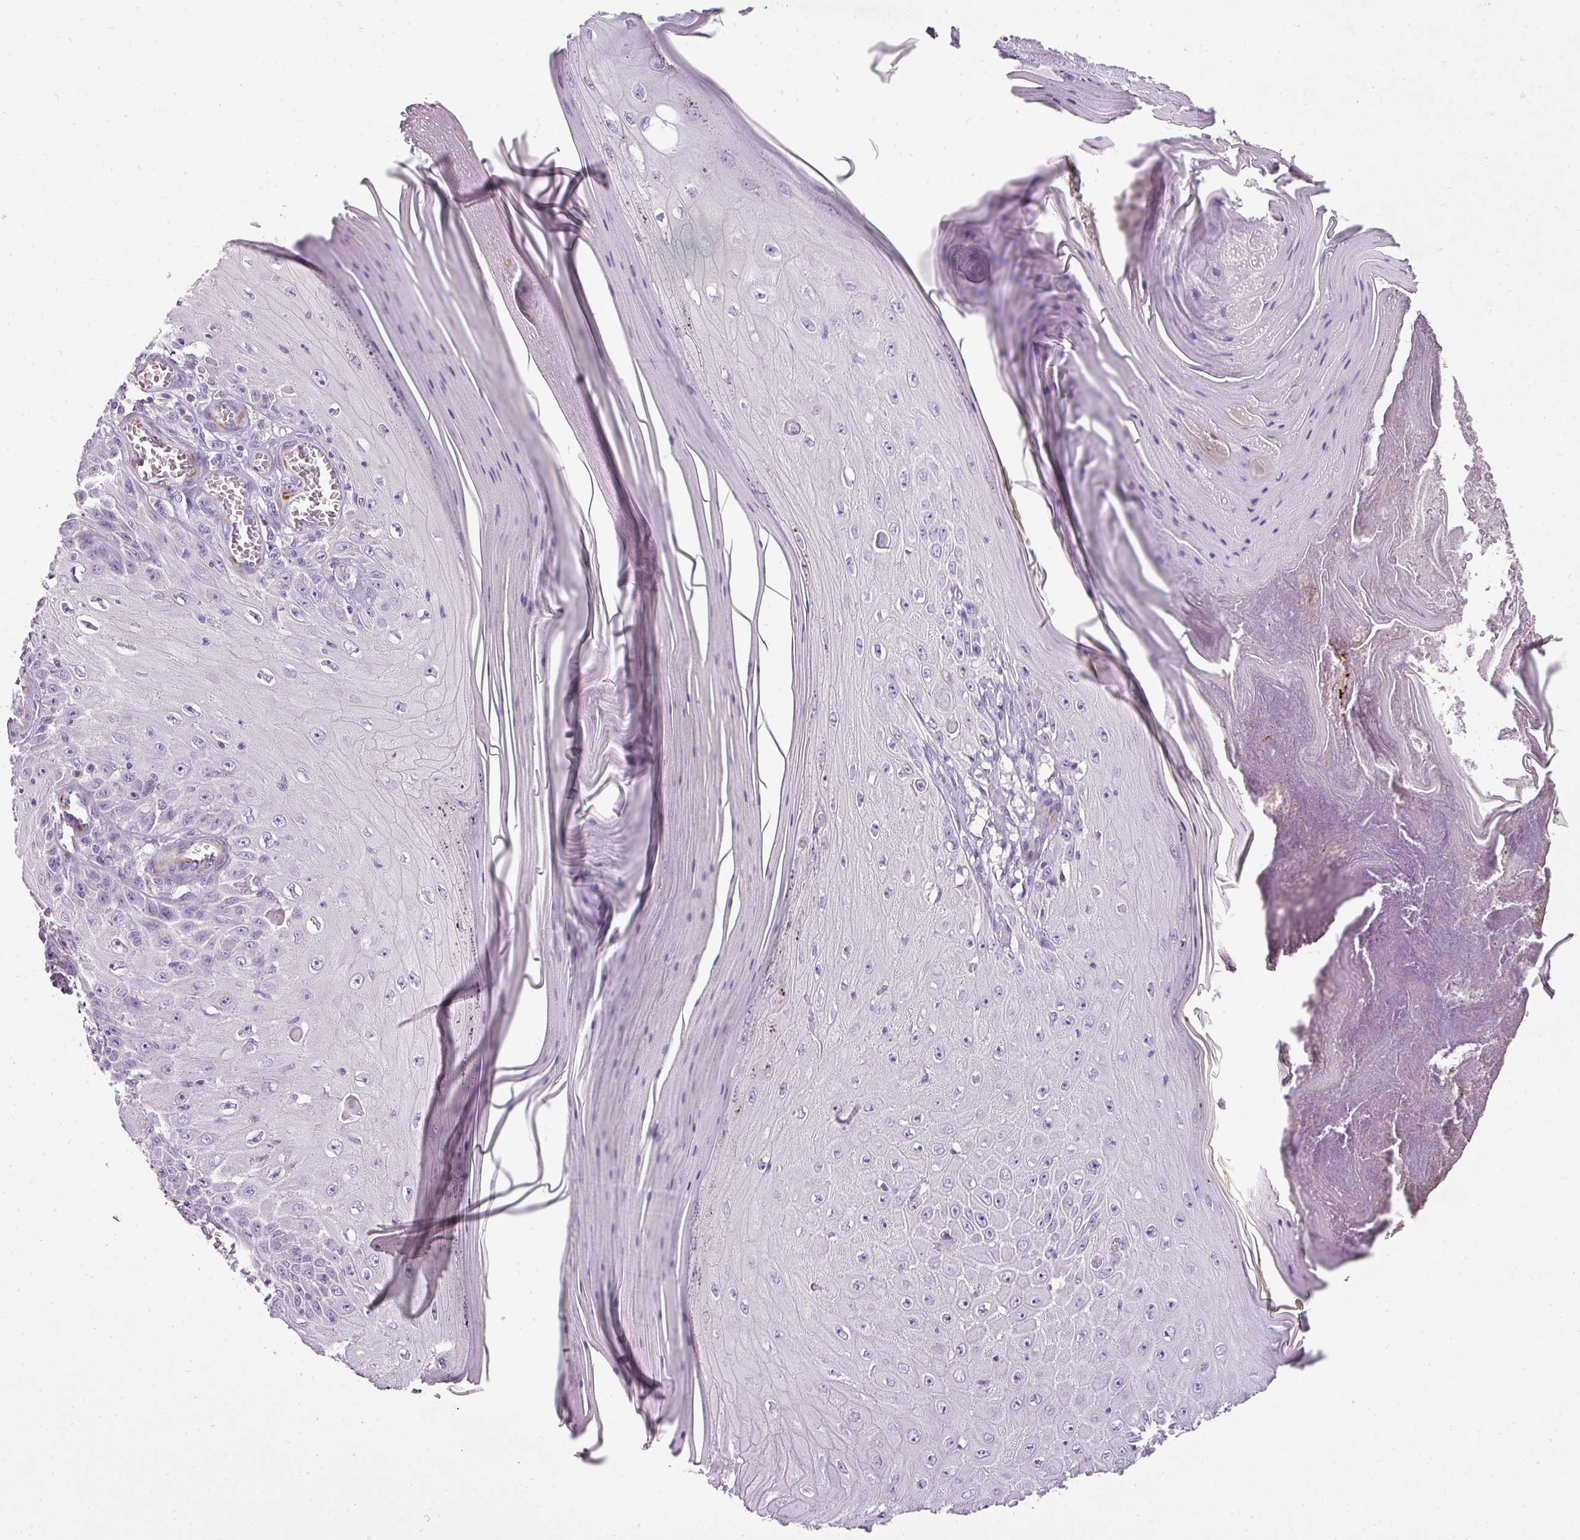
{"staining": {"intensity": "negative", "quantity": "none", "location": "none"}, "tissue": "skin cancer", "cell_type": "Tumor cells", "image_type": "cancer", "snomed": [{"axis": "morphology", "description": "Squamous cell carcinoma, NOS"}, {"axis": "topography", "description": "Skin"}], "caption": "Human skin cancer stained for a protein using immunohistochemistry displays no positivity in tumor cells.", "gene": "ENSG00000273748", "patient": {"sex": "female", "age": 73}}